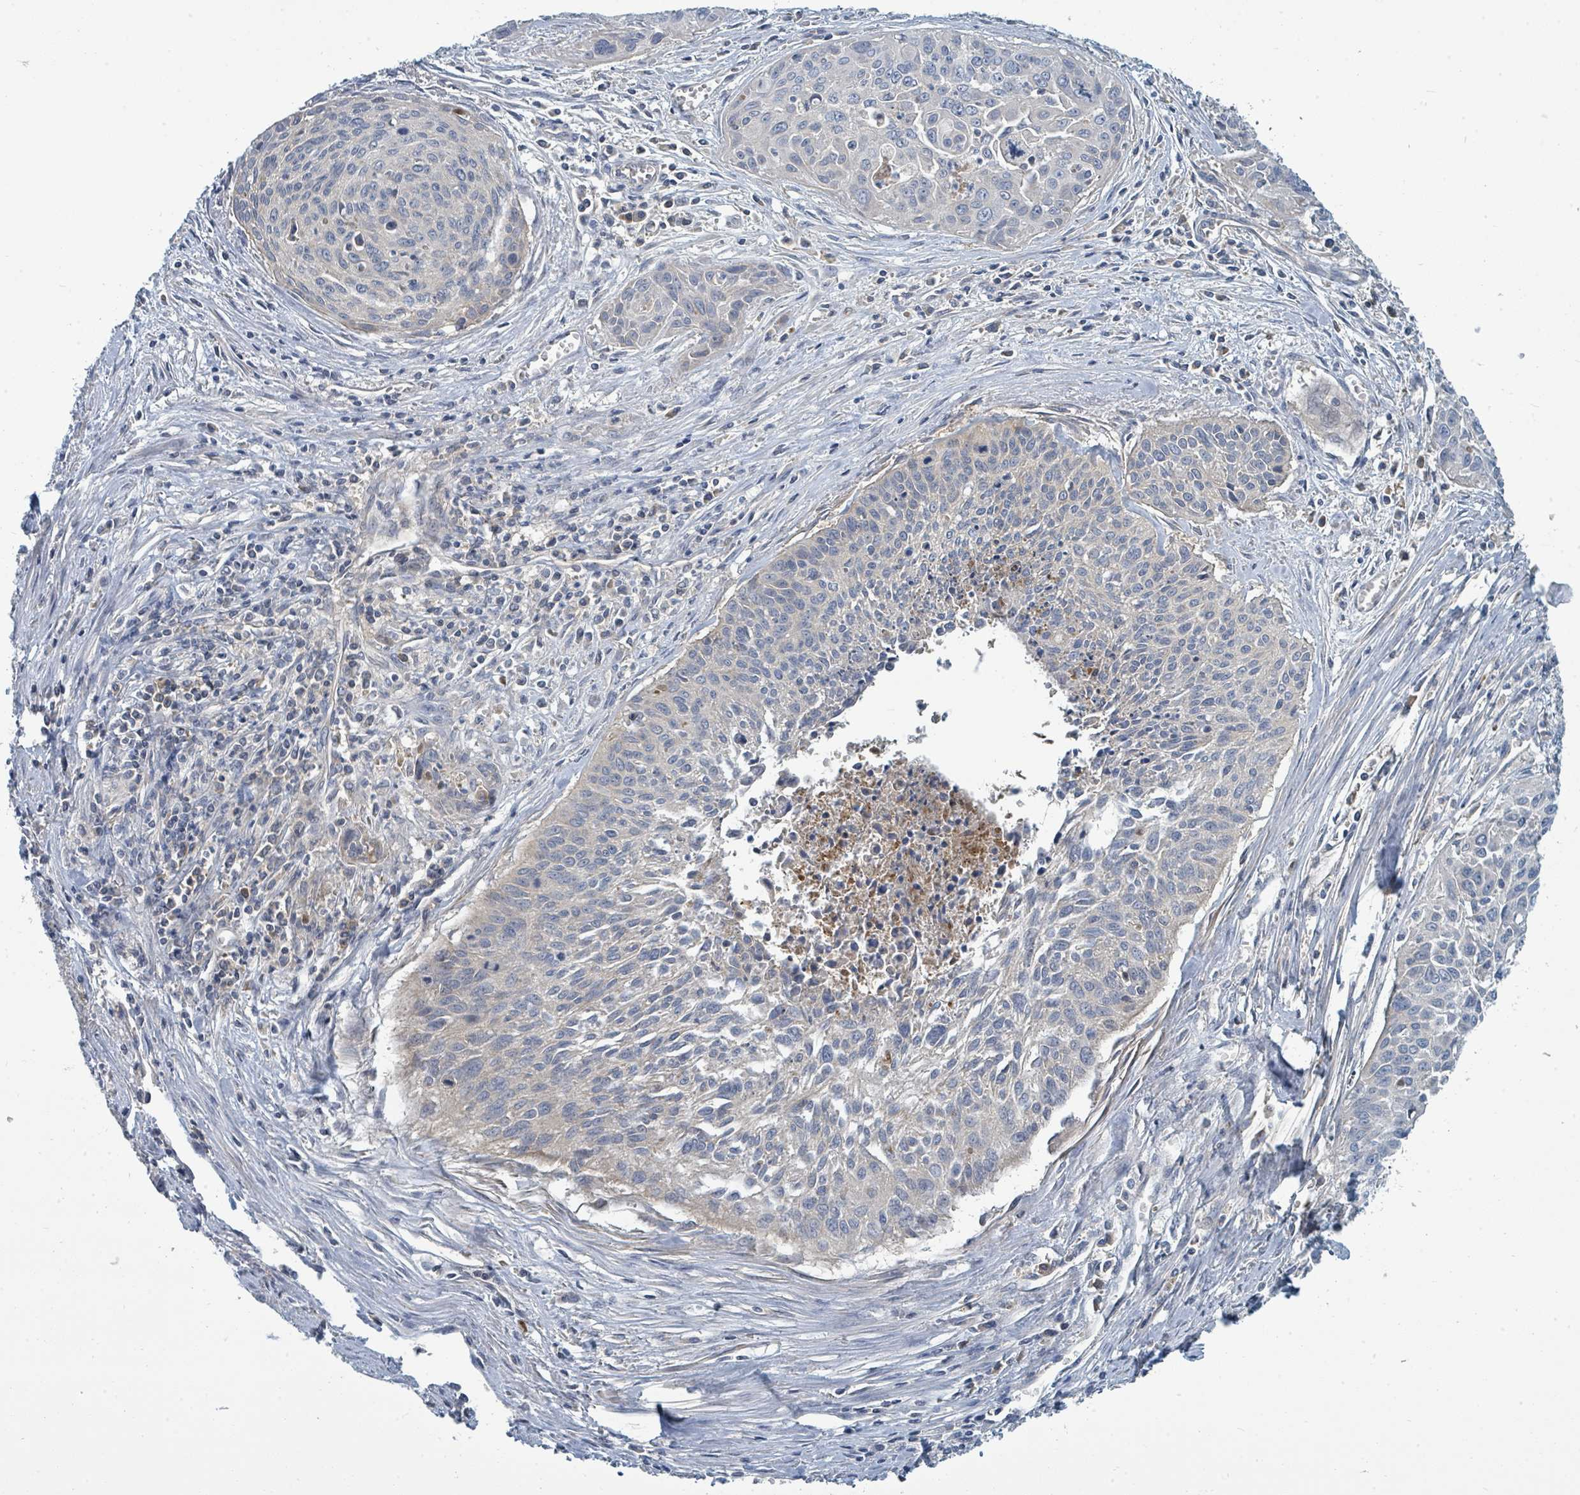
{"staining": {"intensity": "negative", "quantity": "none", "location": "none"}, "tissue": "cervical cancer", "cell_type": "Tumor cells", "image_type": "cancer", "snomed": [{"axis": "morphology", "description": "Squamous cell carcinoma, NOS"}, {"axis": "topography", "description": "Cervix"}], "caption": "Immunohistochemical staining of human cervical squamous cell carcinoma displays no significant staining in tumor cells.", "gene": "SLC25A23", "patient": {"sex": "female", "age": 55}}